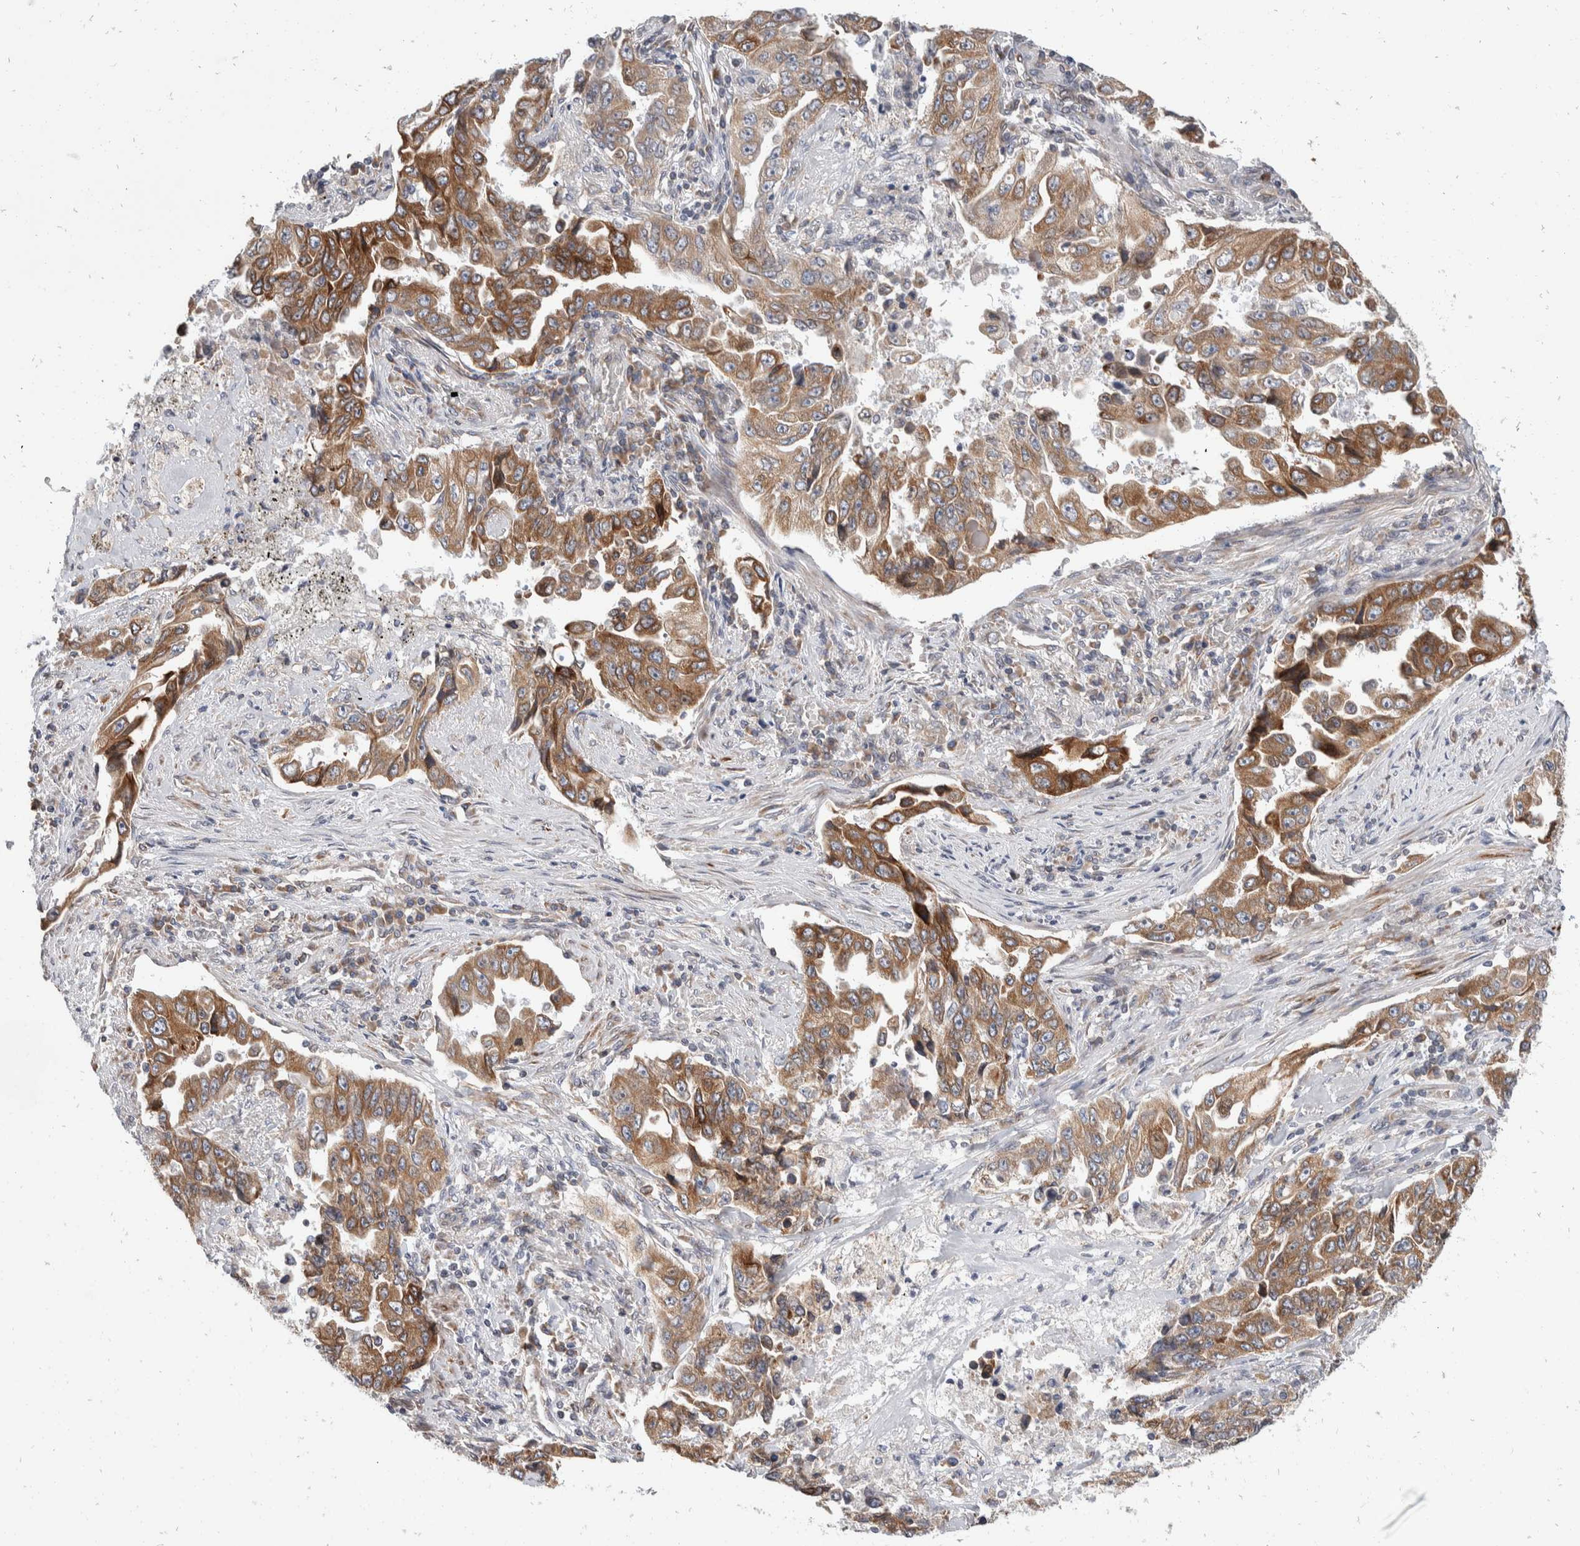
{"staining": {"intensity": "strong", "quantity": ">75%", "location": "cytoplasmic/membranous"}, "tissue": "lung cancer", "cell_type": "Tumor cells", "image_type": "cancer", "snomed": [{"axis": "morphology", "description": "Adenocarcinoma, NOS"}, {"axis": "topography", "description": "Lung"}], "caption": "Lung cancer (adenocarcinoma) stained with a brown dye shows strong cytoplasmic/membranous positive staining in about >75% of tumor cells.", "gene": "TMEM245", "patient": {"sex": "female", "age": 51}}